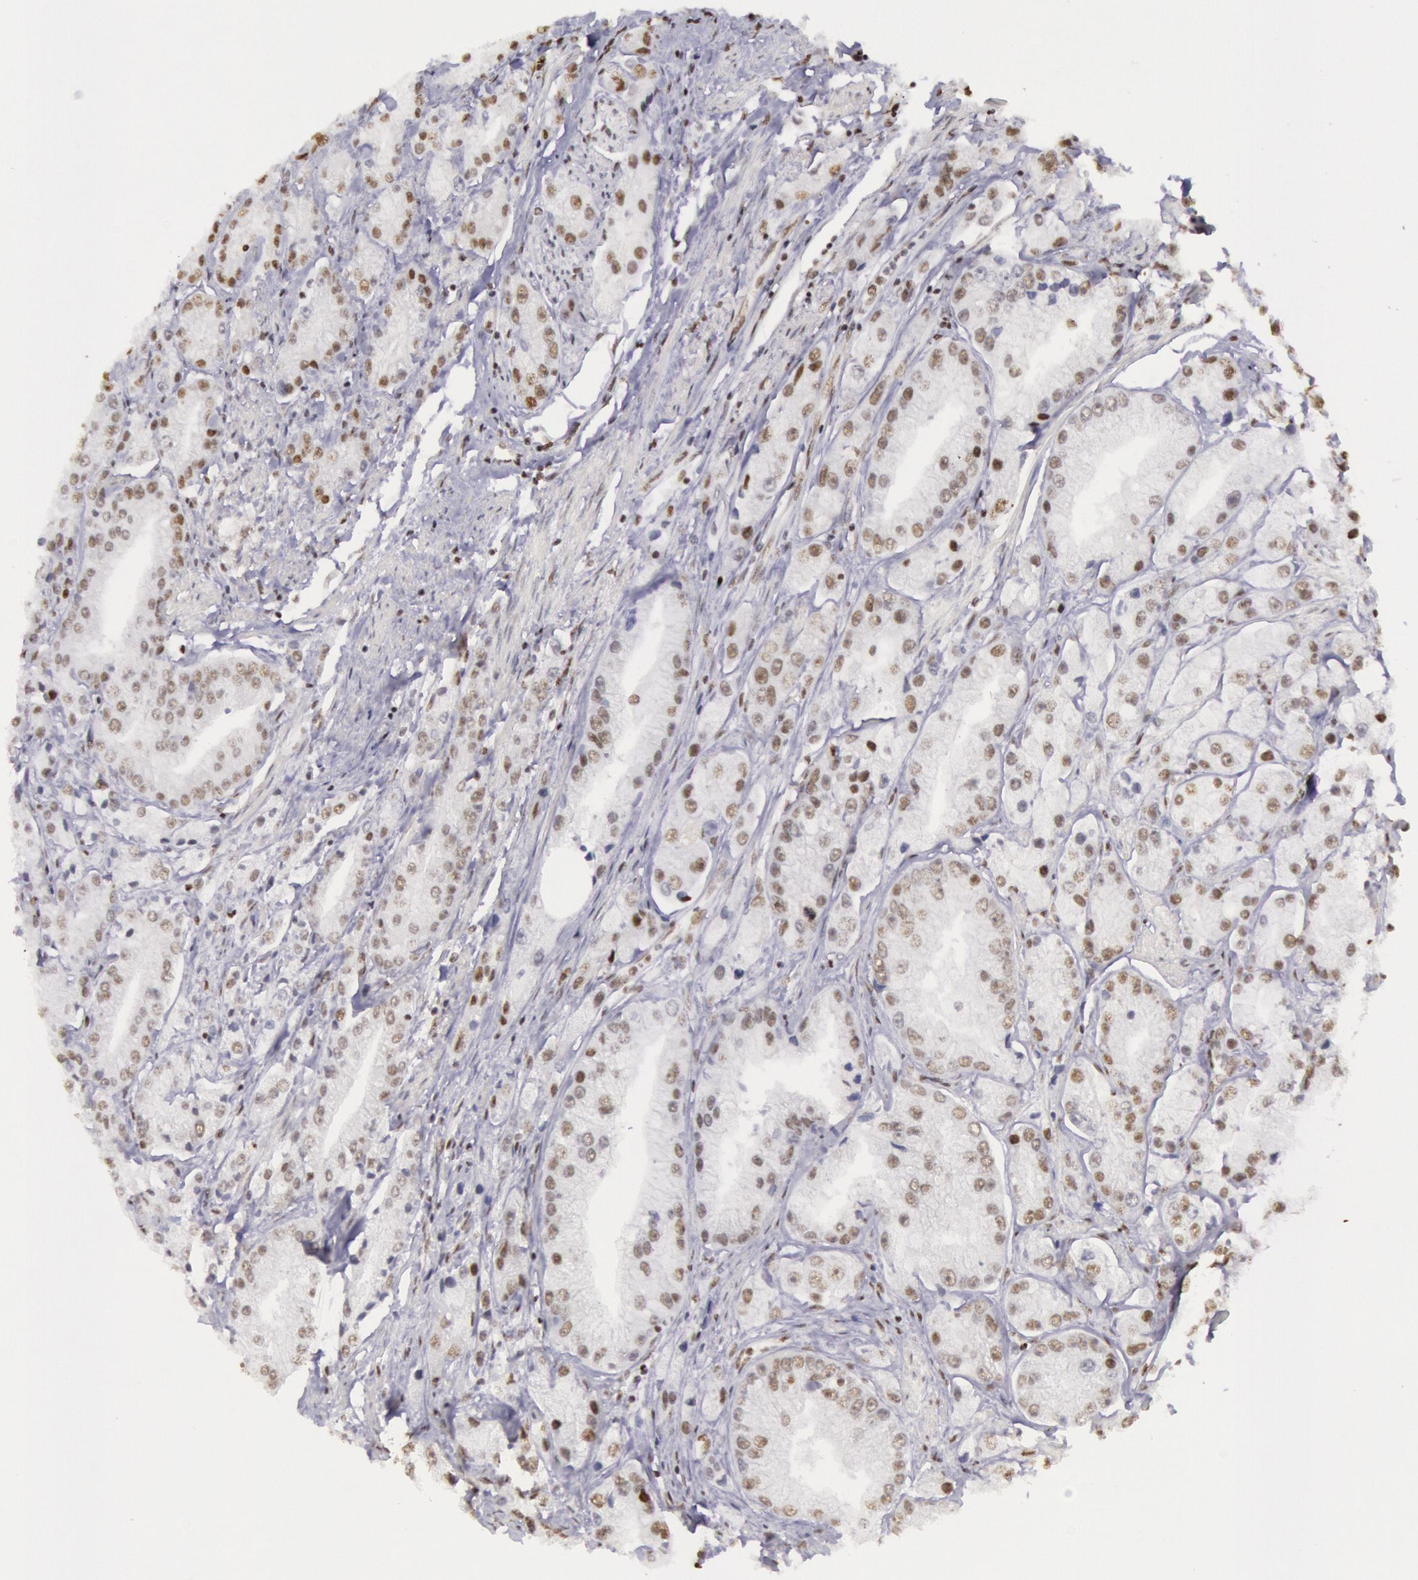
{"staining": {"intensity": "moderate", "quantity": "25%-75%", "location": "nuclear"}, "tissue": "prostate cancer", "cell_type": "Tumor cells", "image_type": "cancer", "snomed": [{"axis": "morphology", "description": "Adenocarcinoma, Medium grade"}, {"axis": "topography", "description": "Prostate"}], "caption": "Moderate nuclear staining is seen in about 25%-75% of tumor cells in prostate adenocarcinoma (medium-grade). The staining was performed using DAB, with brown indicating positive protein expression. Nuclei are stained blue with hematoxylin.", "gene": "HNRNPH2", "patient": {"sex": "male", "age": 72}}